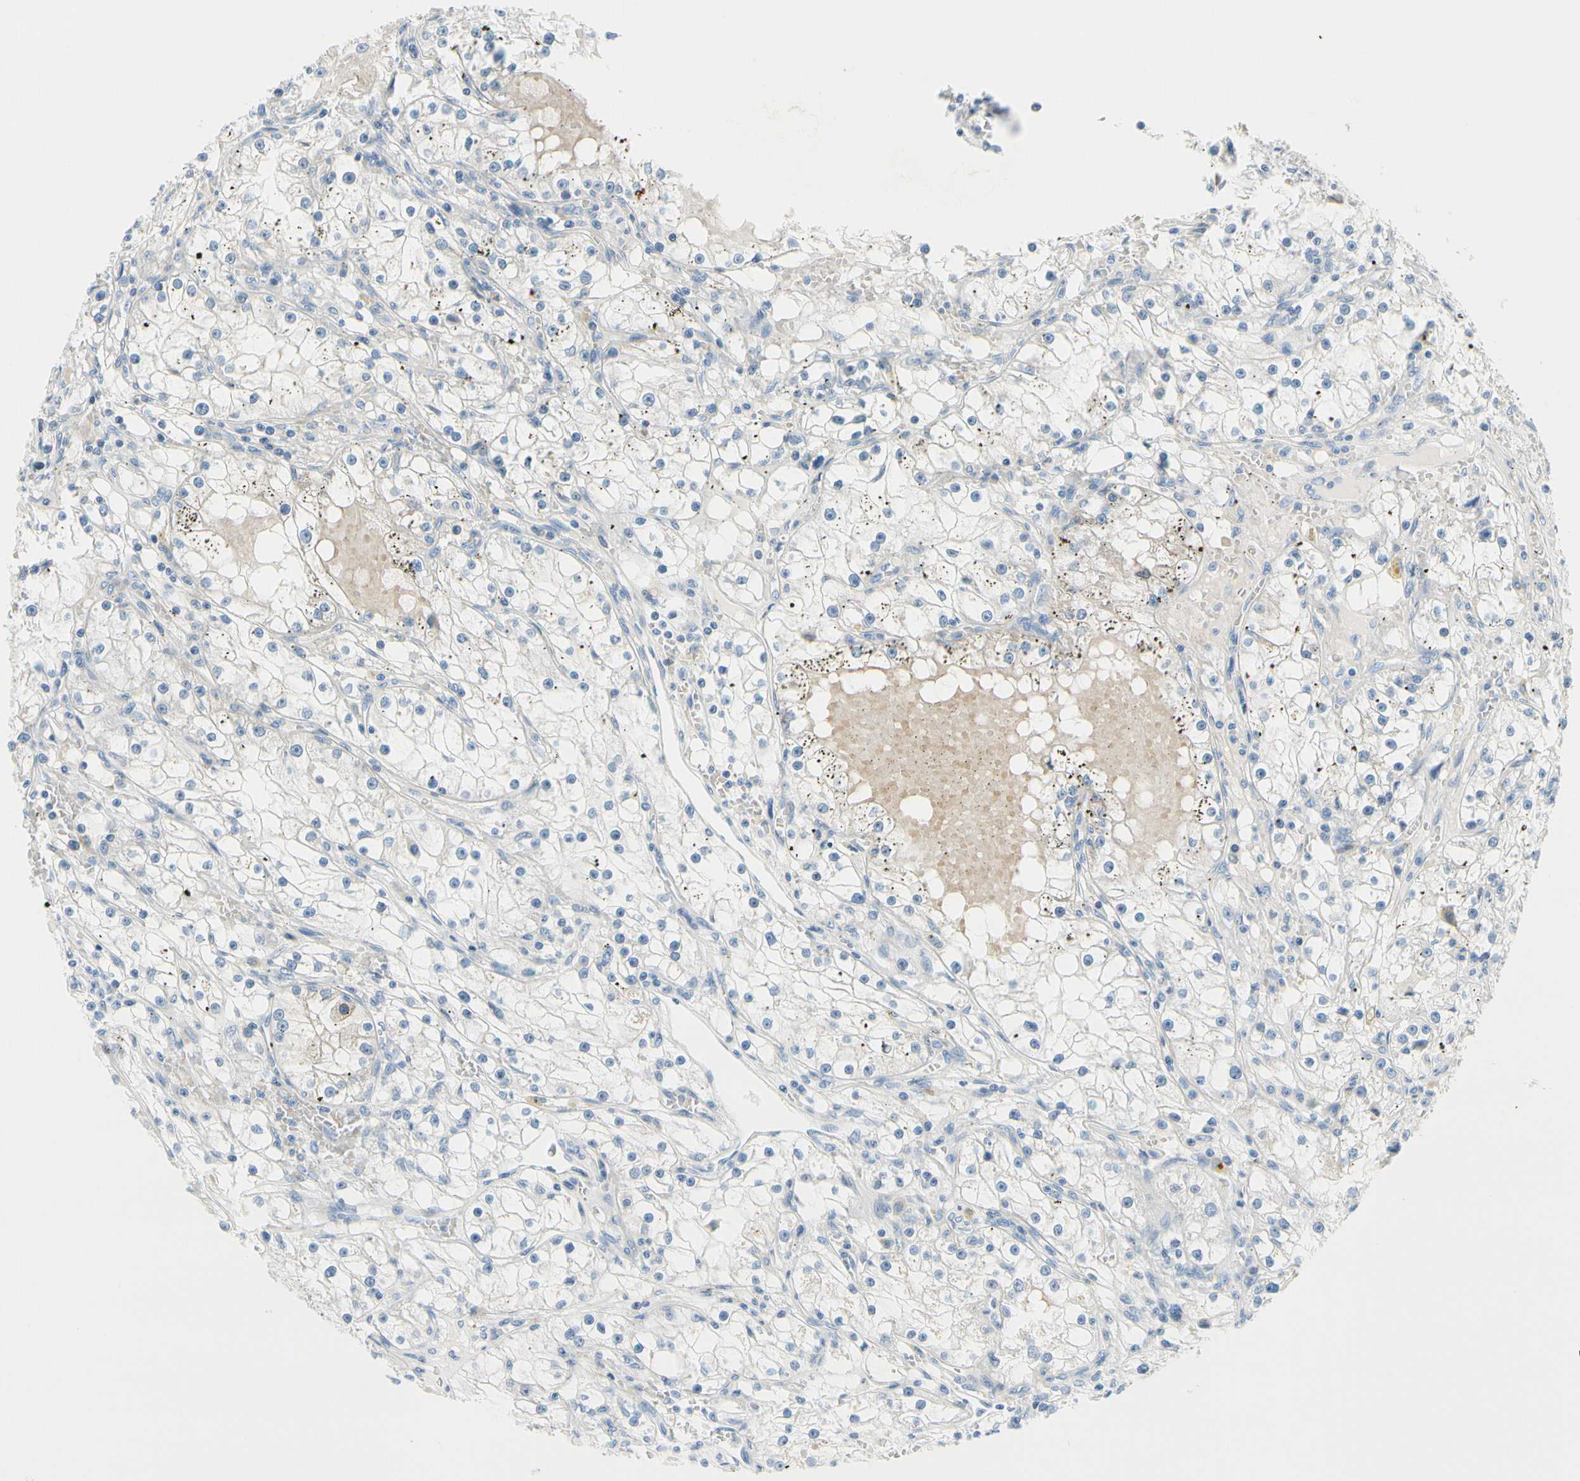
{"staining": {"intensity": "negative", "quantity": "none", "location": "none"}, "tissue": "renal cancer", "cell_type": "Tumor cells", "image_type": "cancer", "snomed": [{"axis": "morphology", "description": "Adenocarcinoma, NOS"}, {"axis": "topography", "description": "Kidney"}], "caption": "Immunohistochemistry (IHC) of human renal cancer exhibits no staining in tumor cells.", "gene": "FCER2", "patient": {"sex": "male", "age": 56}}